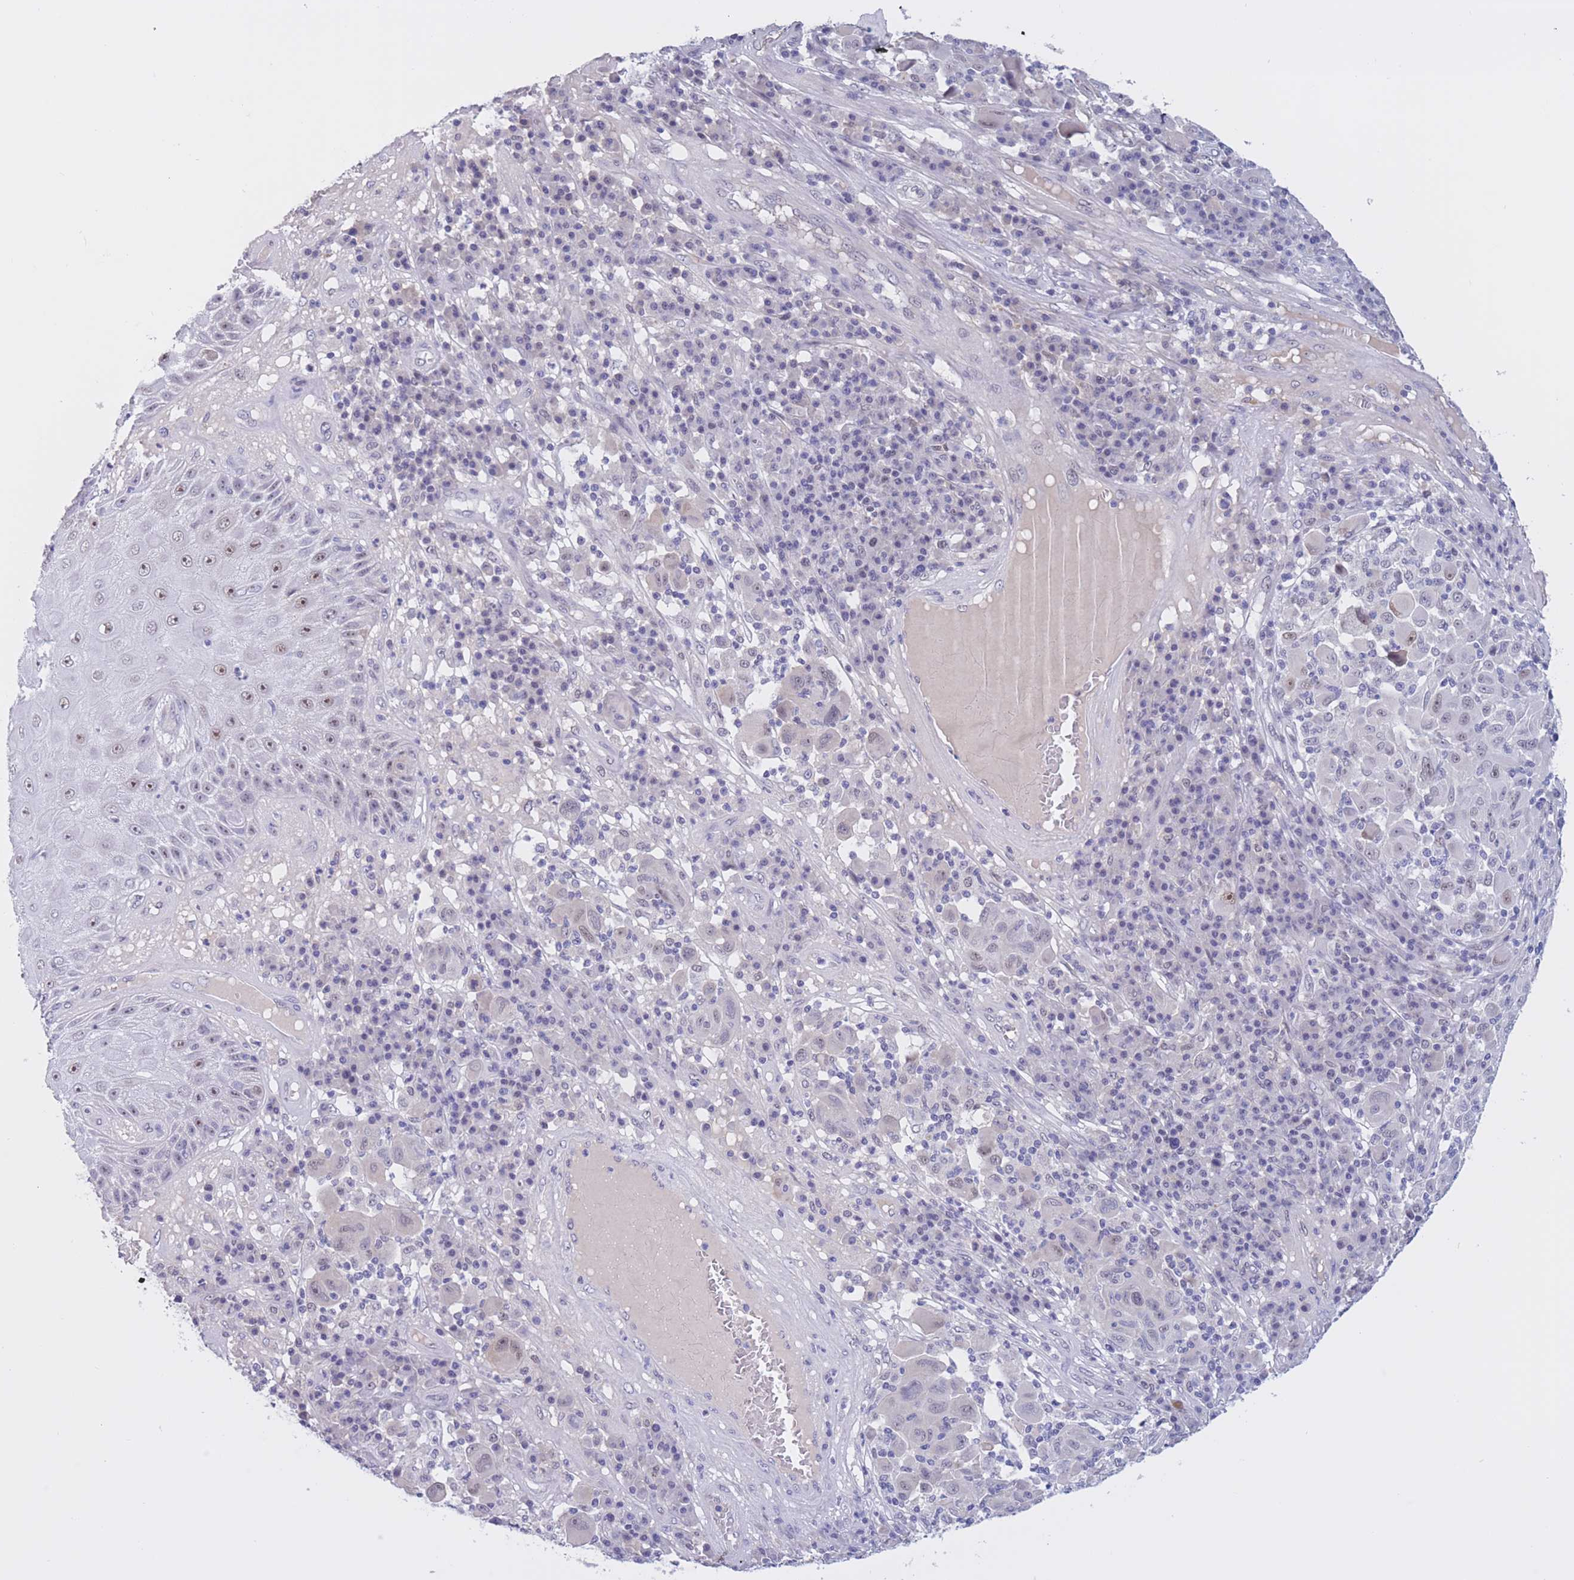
{"staining": {"intensity": "negative", "quantity": "none", "location": "none"}, "tissue": "melanoma", "cell_type": "Tumor cells", "image_type": "cancer", "snomed": [{"axis": "morphology", "description": "Malignant melanoma, NOS"}, {"axis": "topography", "description": "Skin"}], "caption": "Tumor cells show no significant expression in malignant melanoma. The staining was performed using DAB to visualize the protein expression in brown, while the nuclei were stained in blue with hematoxylin (Magnification: 20x).", "gene": "BOP1", "patient": {"sex": "male", "age": 53}}